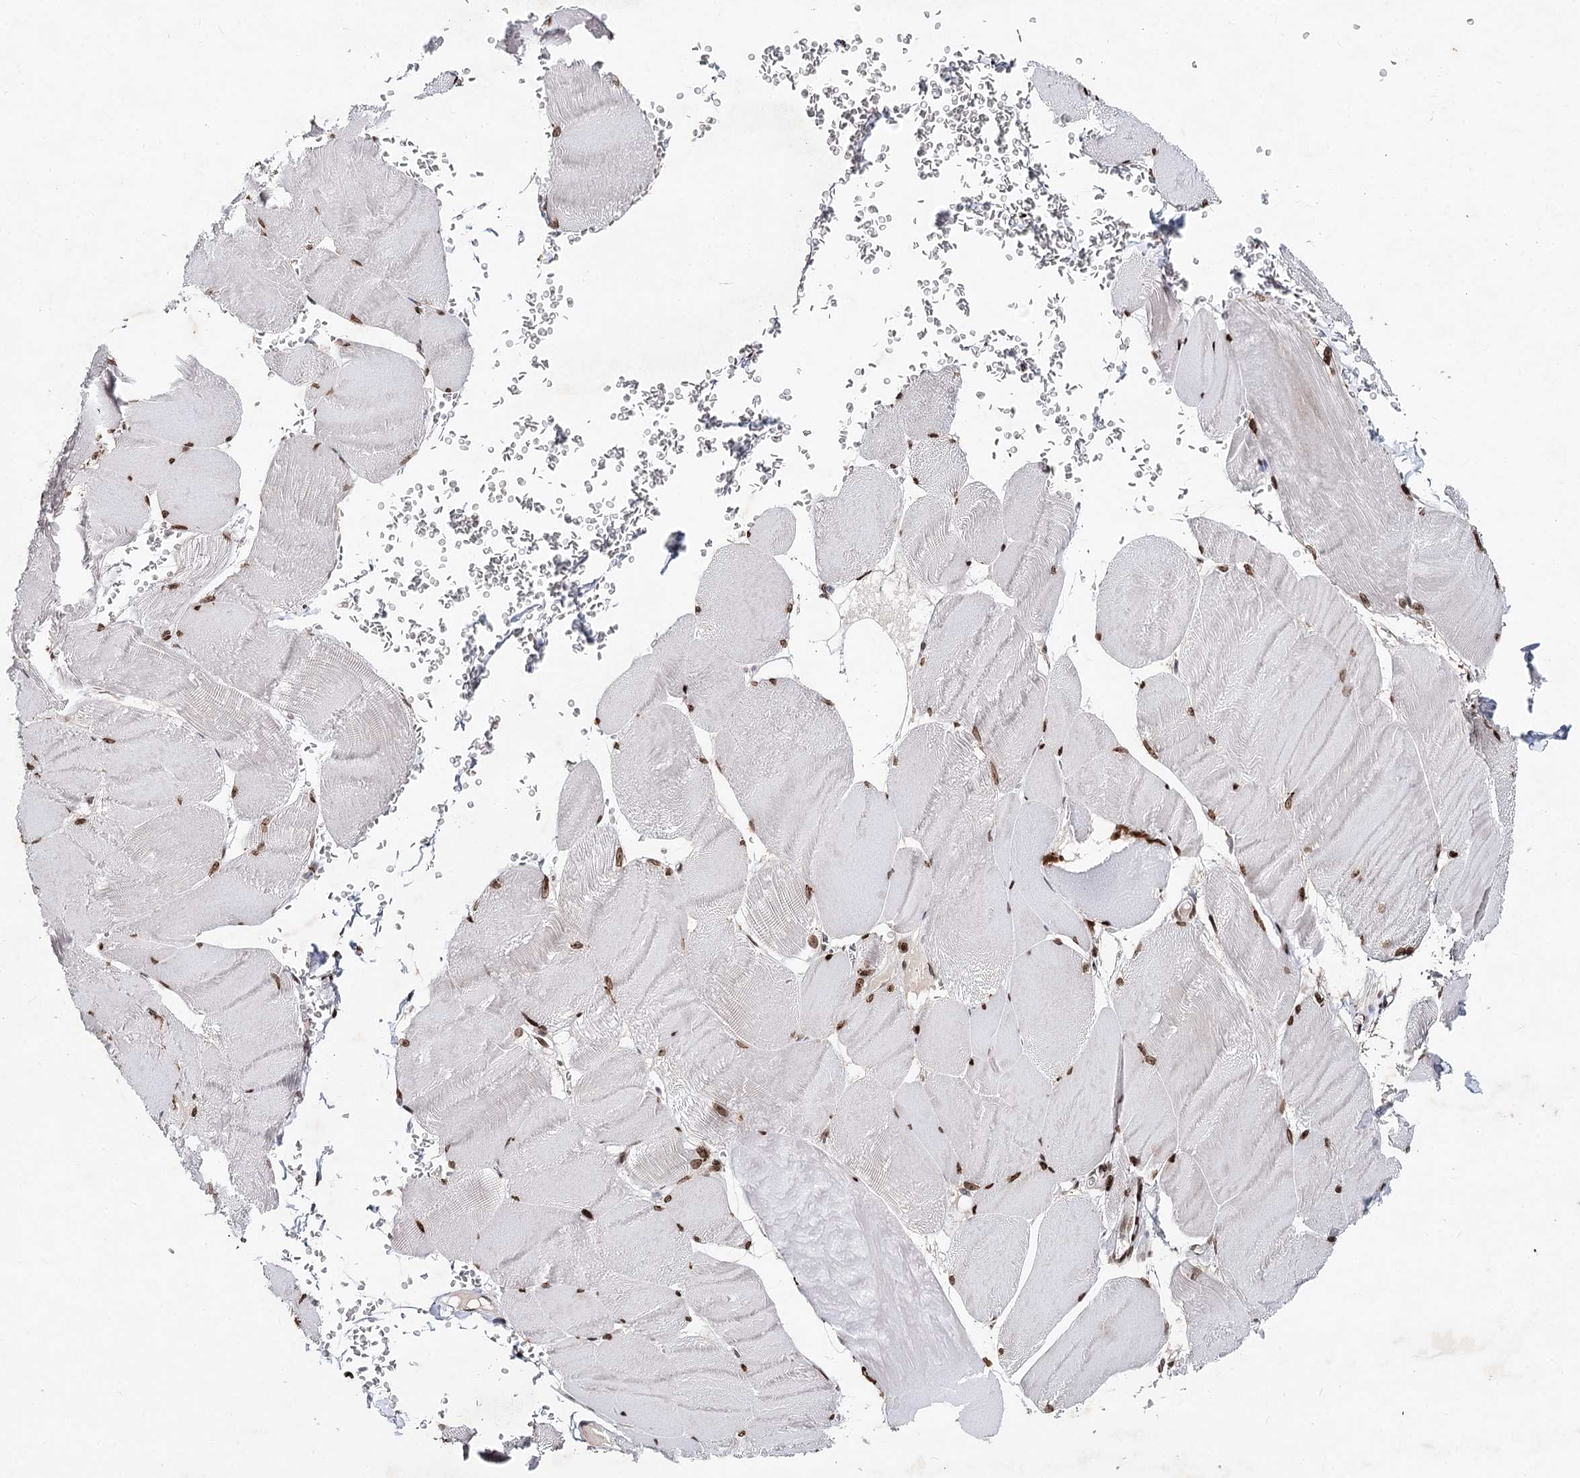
{"staining": {"intensity": "strong", "quantity": "25%-75%", "location": "nuclear"}, "tissue": "skeletal muscle", "cell_type": "Myocytes", "image_type": "normal", "snomed": [{"axis": "morphology", "description": "Normal tissue, NOS"}, {"axis": "morphology", "description": "Basal cell carcinoma"}, {"axis": "topography", "description": "Skeletal muscle"}], "caption": "Immunohistochemical staining of benign skeletal muscle reveals 25%-75% levels of strong nuclear protein expression in approximately 25%-75% of myocytes. The protein of interest is stained brown, and the nuclei are stained in blue (DAB IHC with brightfield microscopy, high magnification).", "gene": "FRMD4A", "patient": {"sex": "female", "age": 64}}